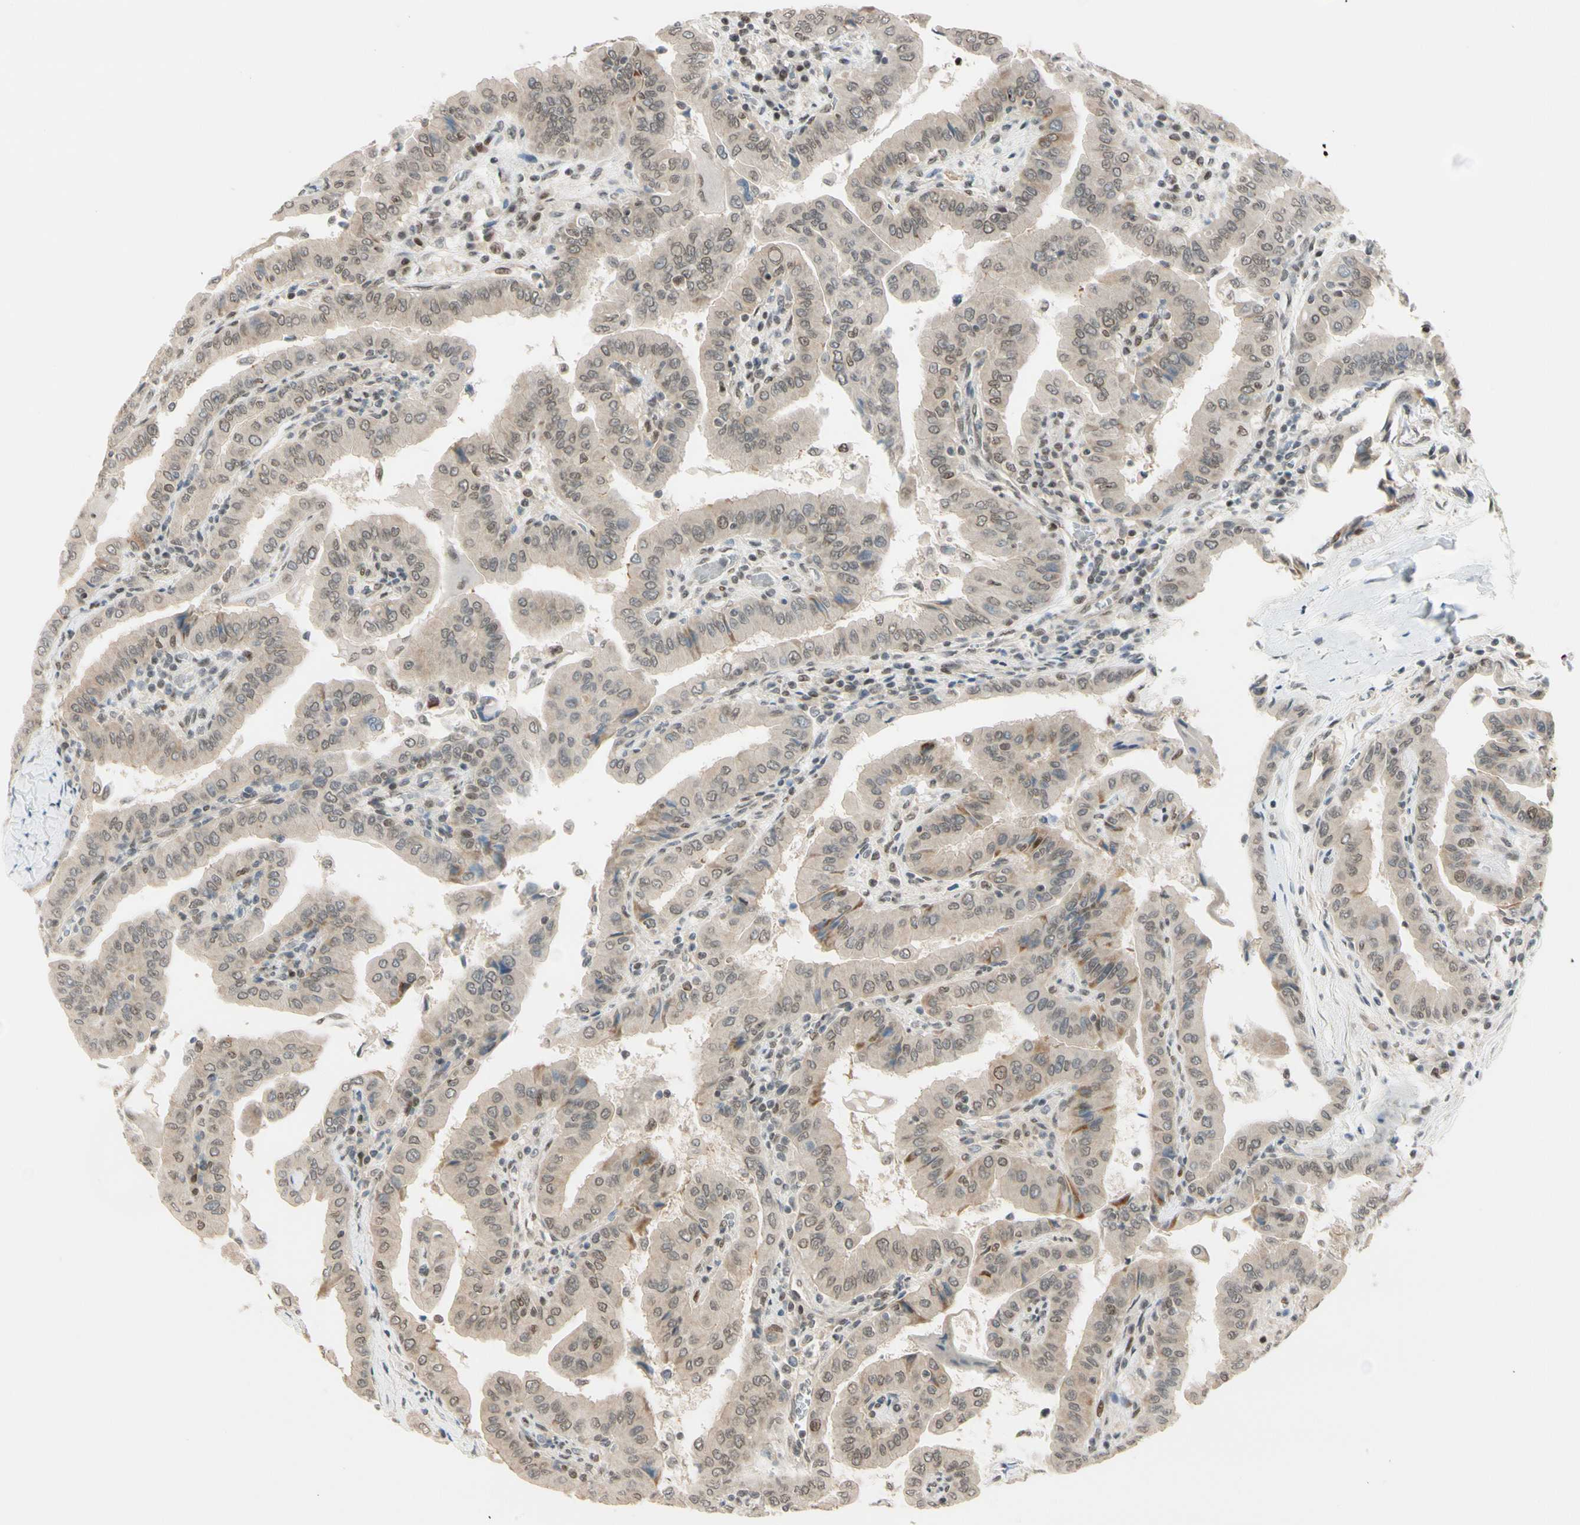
{"staining": {"intensity": "weak", "quantity": "<25%", "location": "nuclear"}, "tissue": "thyroid cancer", "cell_type": "Tumor cells", "image_type": "cancer", "snomed": [{"axis": "morphology", "description": "Papillary adenocarcinoma, NOS"}, {"axis": "topography", "description": "Thyroid gland"}], "caption": "Immunohistochemistry histopathology image of neoplastic tissue: thyroid cancer stained with DAB reveals no significant protein staining in tumor cells.", "gene": "SUFU", "patient": {"sex": "male", "age": 33}}